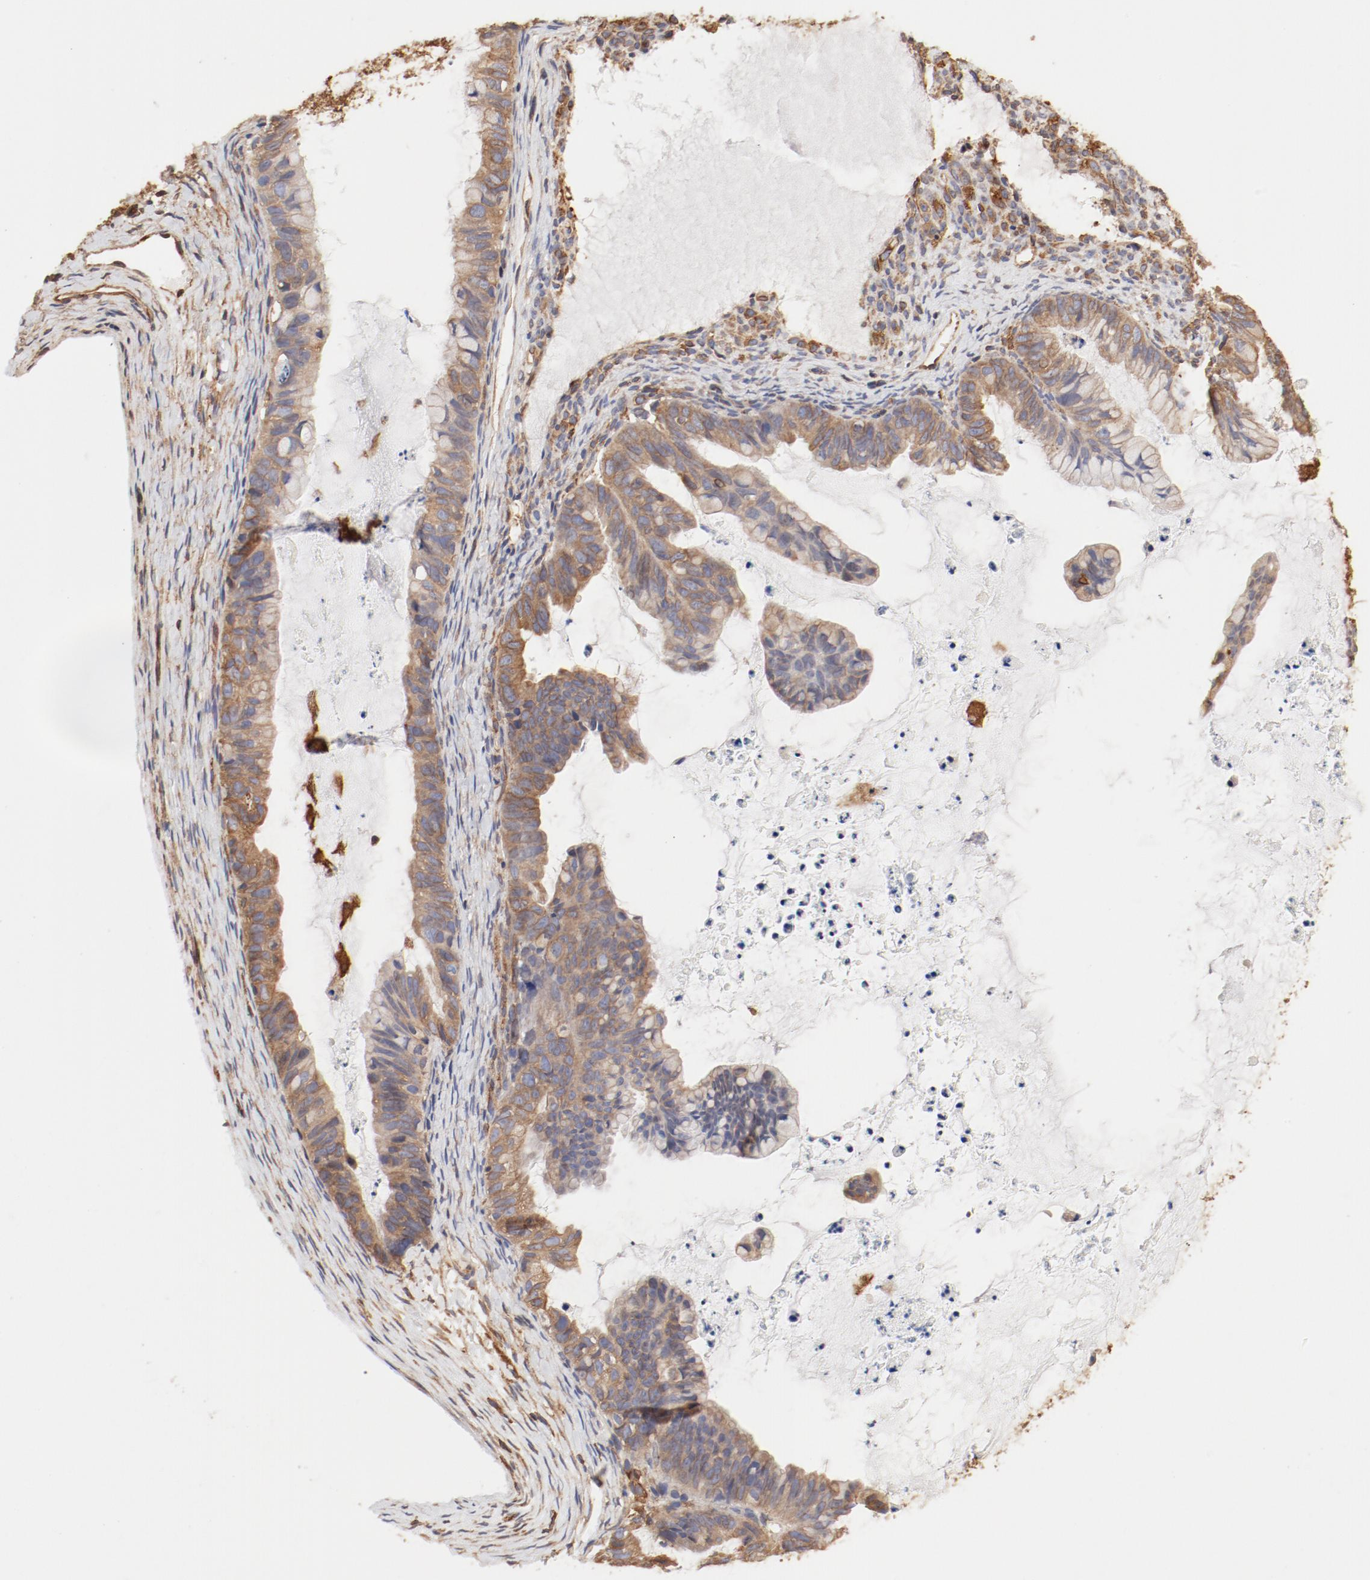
{"staining": {"intensity": "moderate", "quantity": ">75%", "location": "cytoplasmic/membranous"}, "tissue": "ovarian cancer", "cell_type": "Tumor cells", "image_type": "cancer", "snomed": [{"axis": "morphology", "description": "Cystadenocarcinoma, mucinous, NOS"}, {"axis": "topography", "description": "Ovary"}], "caption": "Ovarian cancer stained with a protein marker reveals moderate staining in tumor cells.", "gene": "BCAP31", "patient": {"sex": "female", "age": 36}}